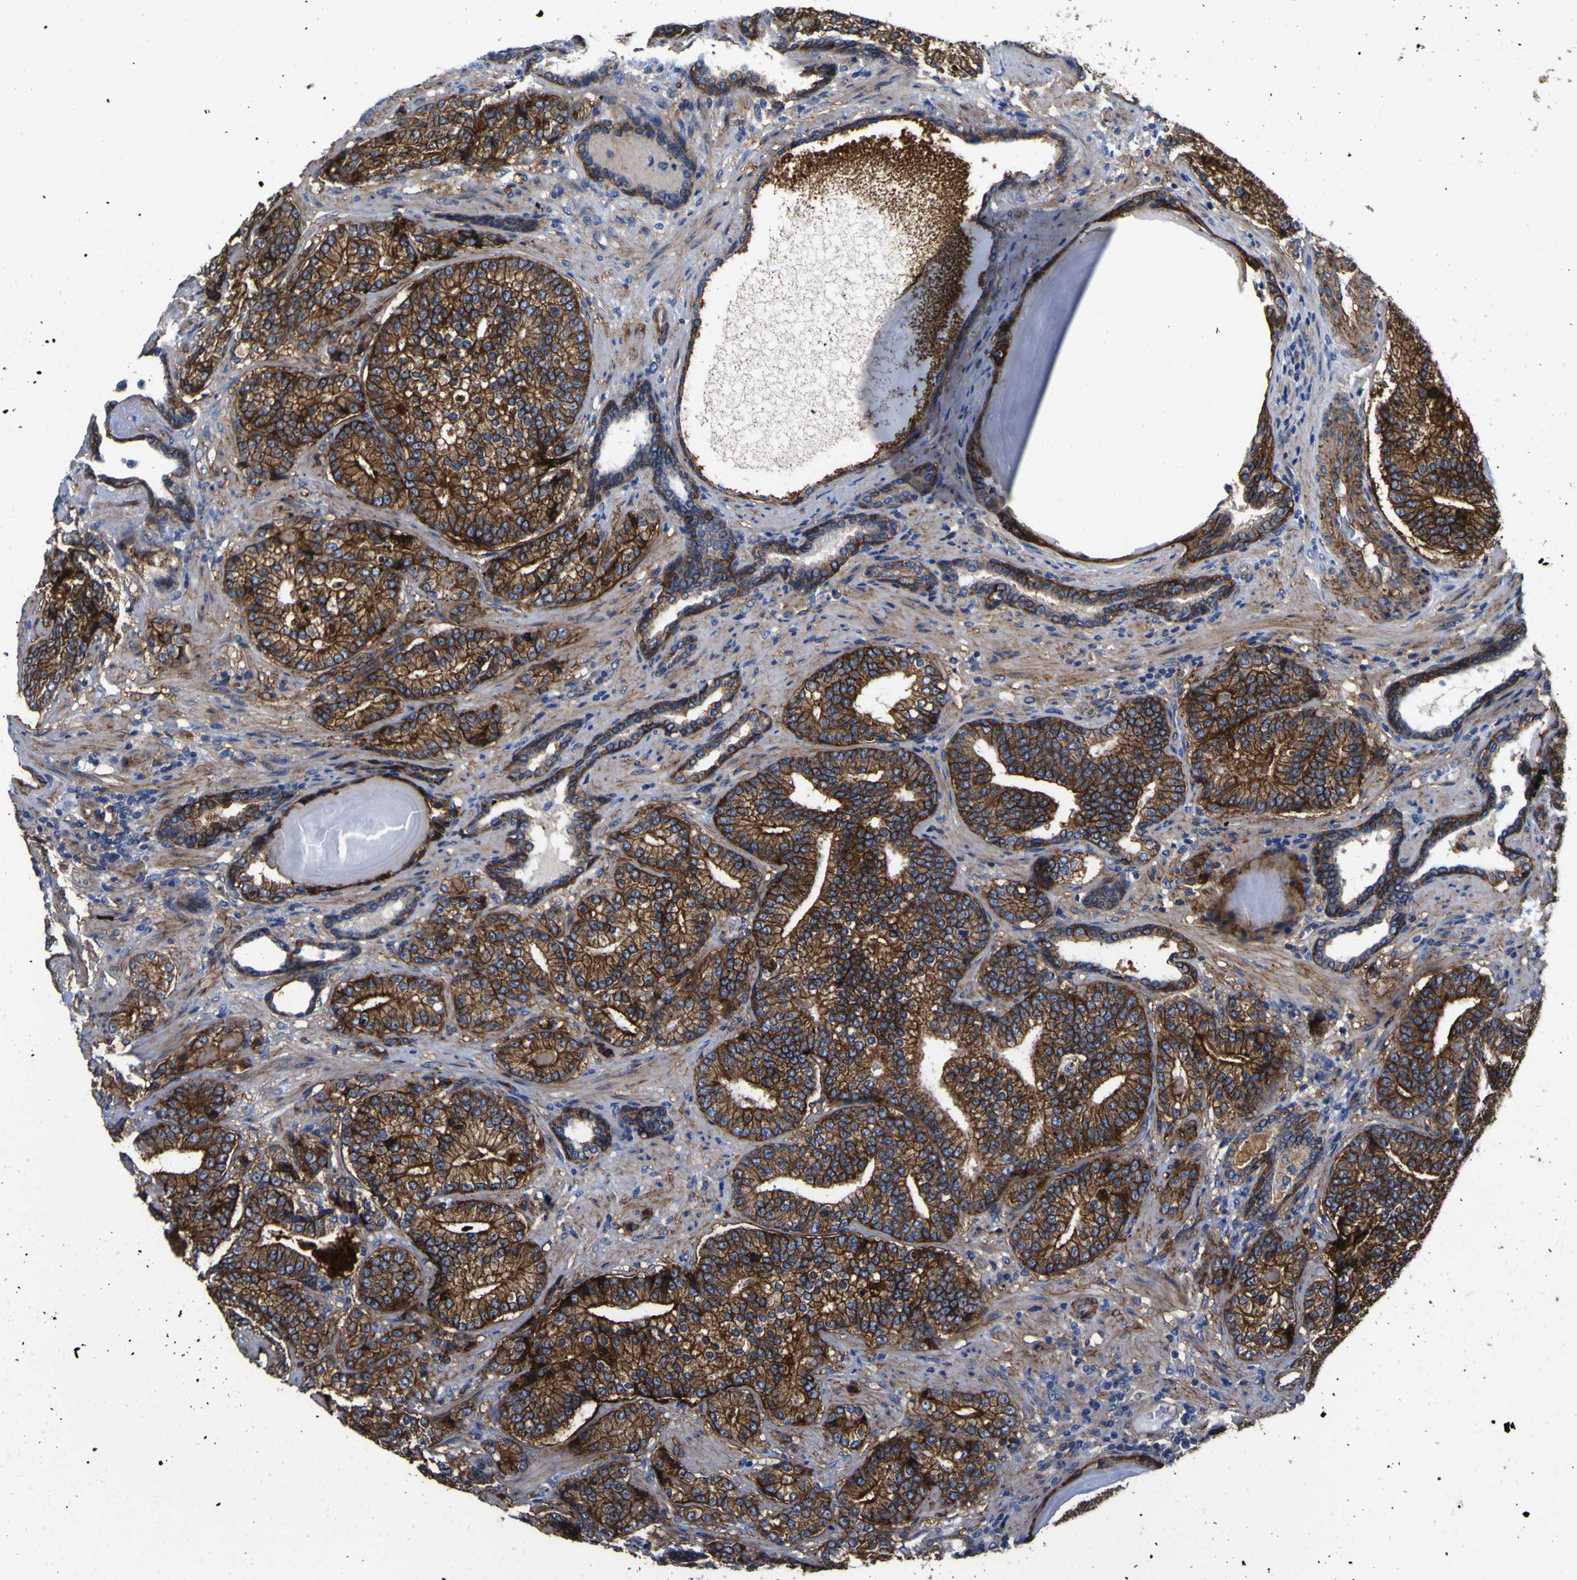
{"staining": {"intensity": "strong", "quantity": ">75%", "location": "cytoplasmic/membranous"}, "tissue": "prostate cancer", "cell_type": "Tumor cells", "image_type": "cancer", "snomed": [{"axis": "morphology", "description": "Adenocarcinoma, High grade"}, {"axis": "topography", "description": "Prostate"}], "caption": "The immunohistochemical stain labels strong cytoplasmic/membranous positivity in tumor cells of prostate cancer (adenocarcinoma (high-grade)) tissue. (Stains: DAB in brown, nuclei in blue, Microscopy: brightfield microscopy at high magnification).", "gene": "CD151", "patient": {"sex": "male", "age": 61}}